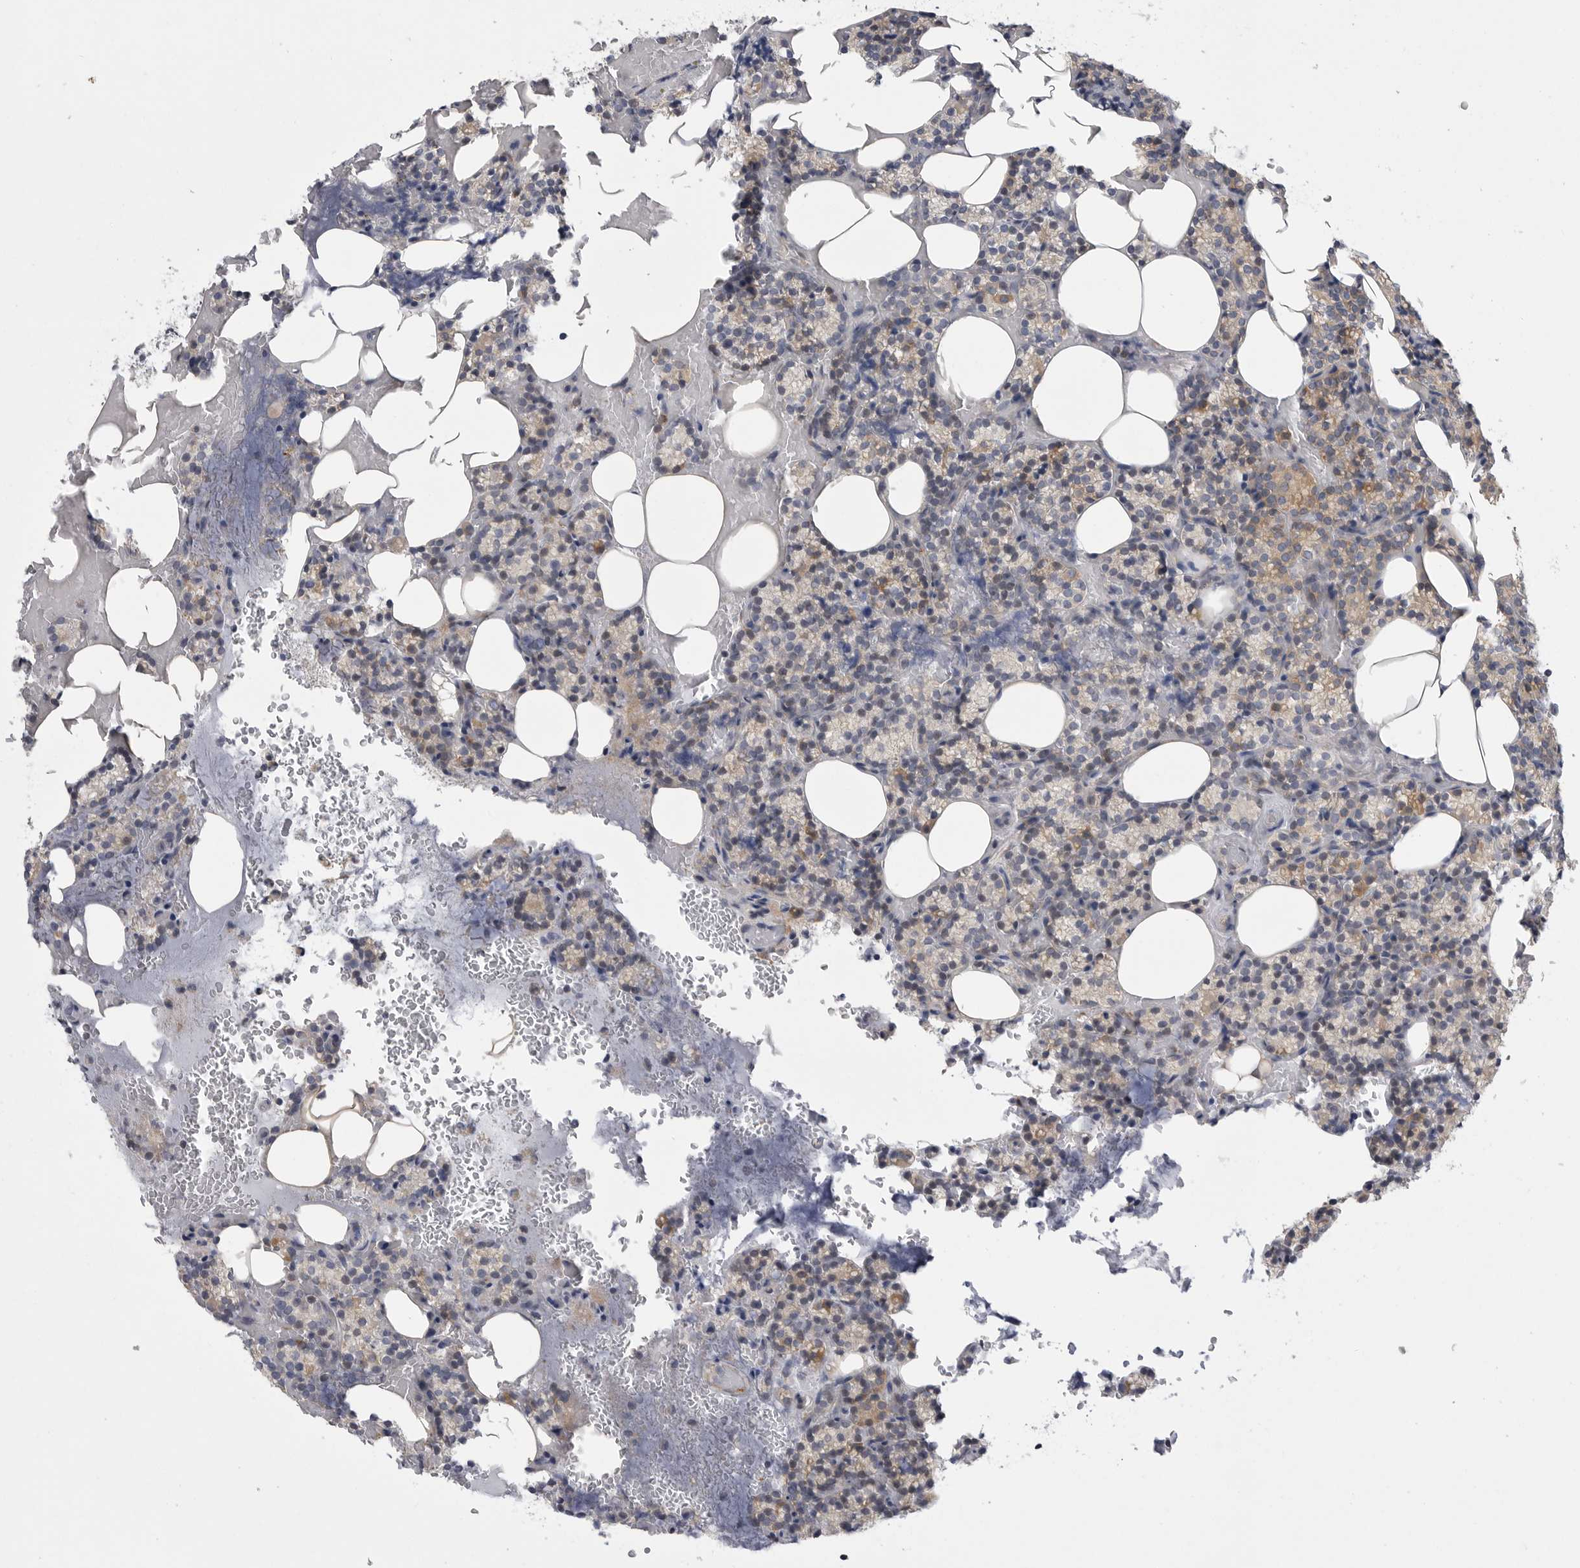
{"staining": {"intensity": "weak", "quantity": "25%-75%", "location": "cytoplasmic/membranous"}, "tissue": "parathyroid gland", "cell_type": "Glandular cells", "image_type": "normal", "snomed": [{"axis": "morphology", "description": "Normal tissue, NOS"}, {"axis": "topography", "description": "Parathyroid gland"}], "caption": "Parathyroid gland stained for a protein reveals weak cytoplasmic/membranous positivity in glandular cells. (Stains: DAB in brown, nuclei in blue, Microscopy: brightfield microscopy at high magnification).", "gene": "FBXO43", "patient": {"sex": "female", "age": 78}}